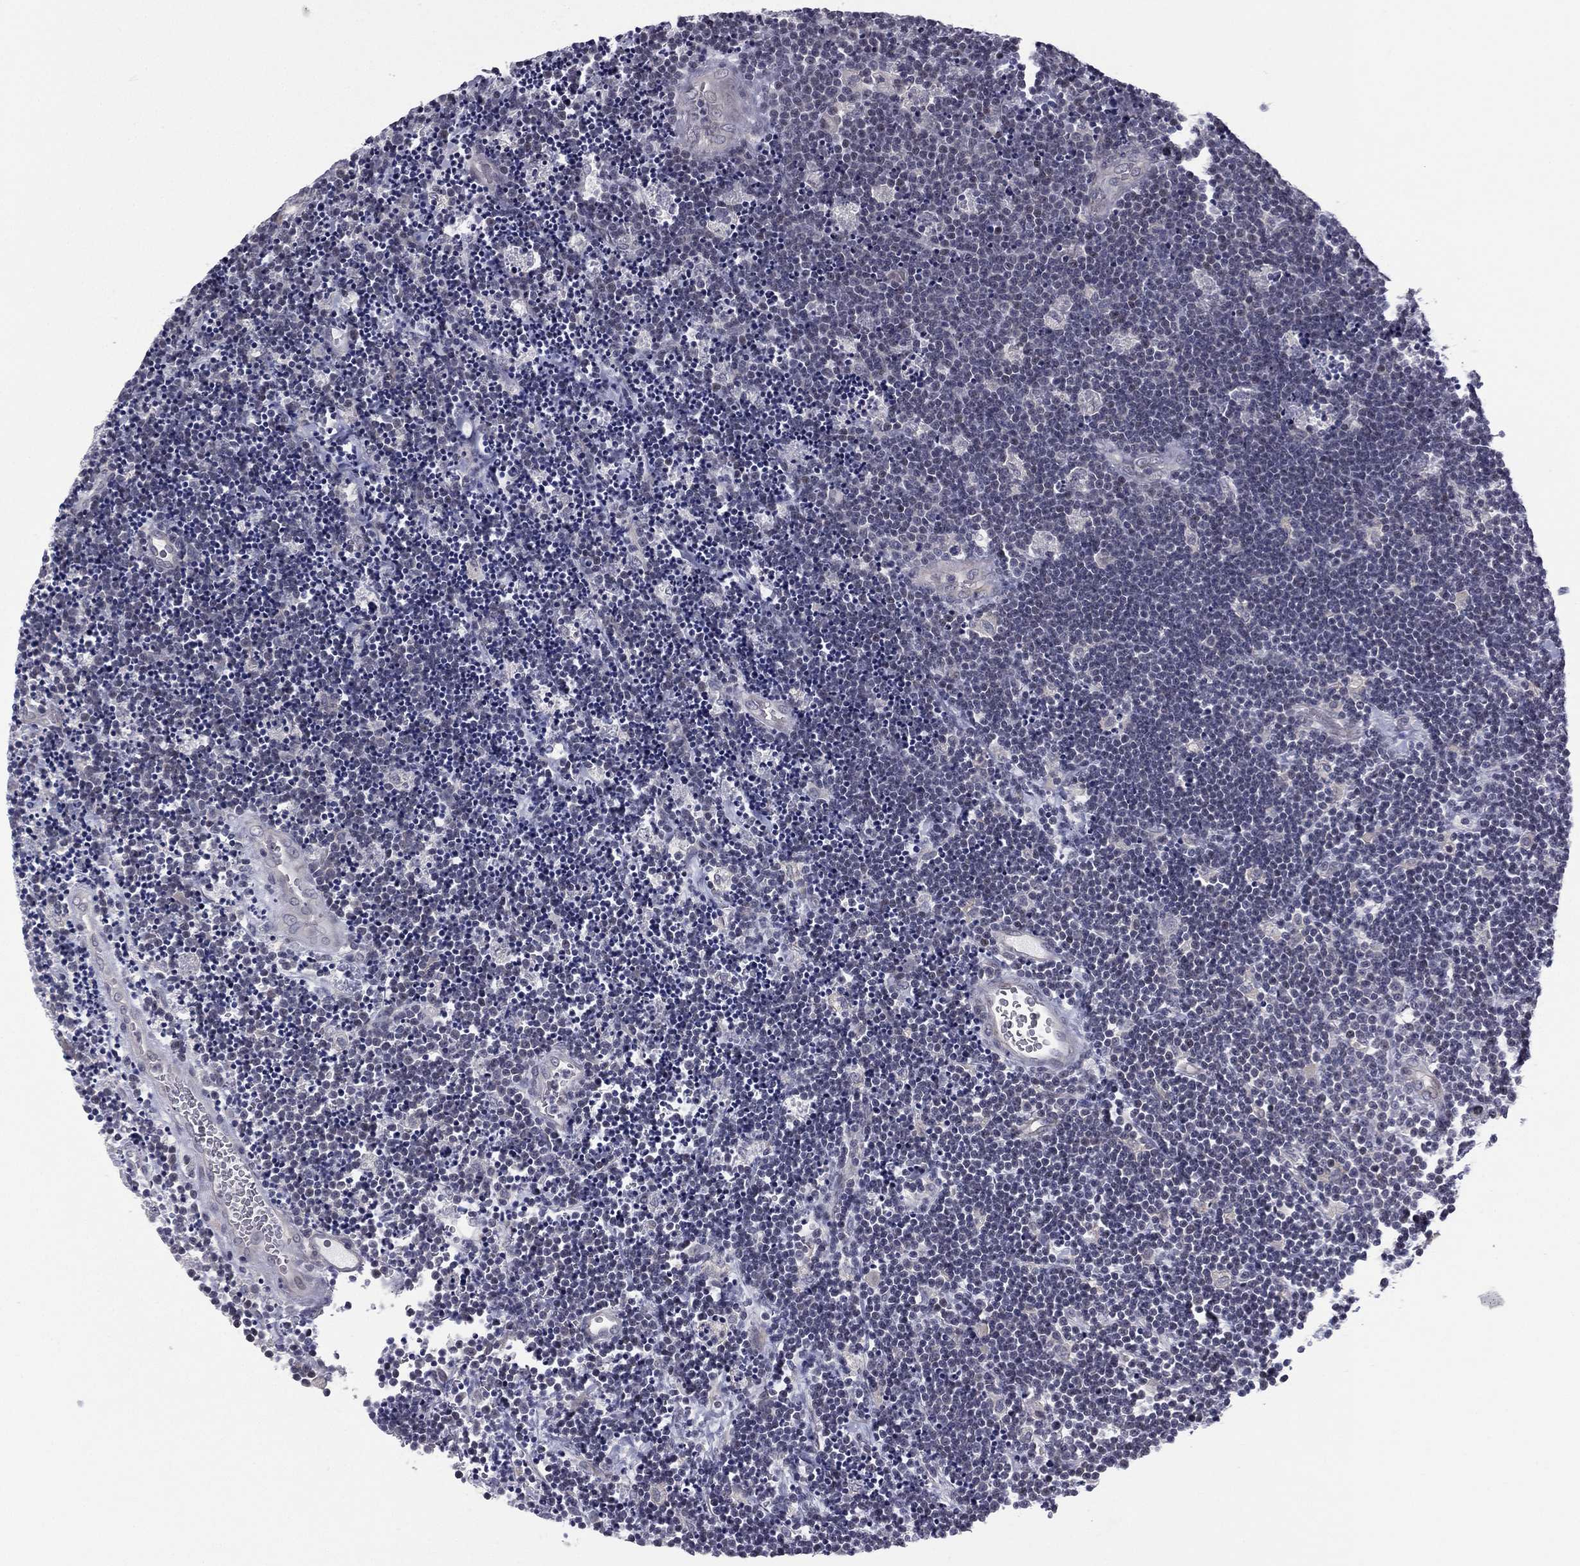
{"staining": {"intensity": "negative", "quantity": "none", "location": "none"}, "tissue": "lymphoma", "cell_type": "Tumor cells", "image_type": "cancer", "snomed": [{"axis": "morphology", "description": "Malignant lymphoma, non-Hodgkin's type, Low grade"}, {"axis": "topography", "description": "Brain"}], "caption": "A micrograph of human lymphoma is negative for staining in tumor cells.", "gene": "ACTRT2", "patient": {"sex": "female", "age": 66}}